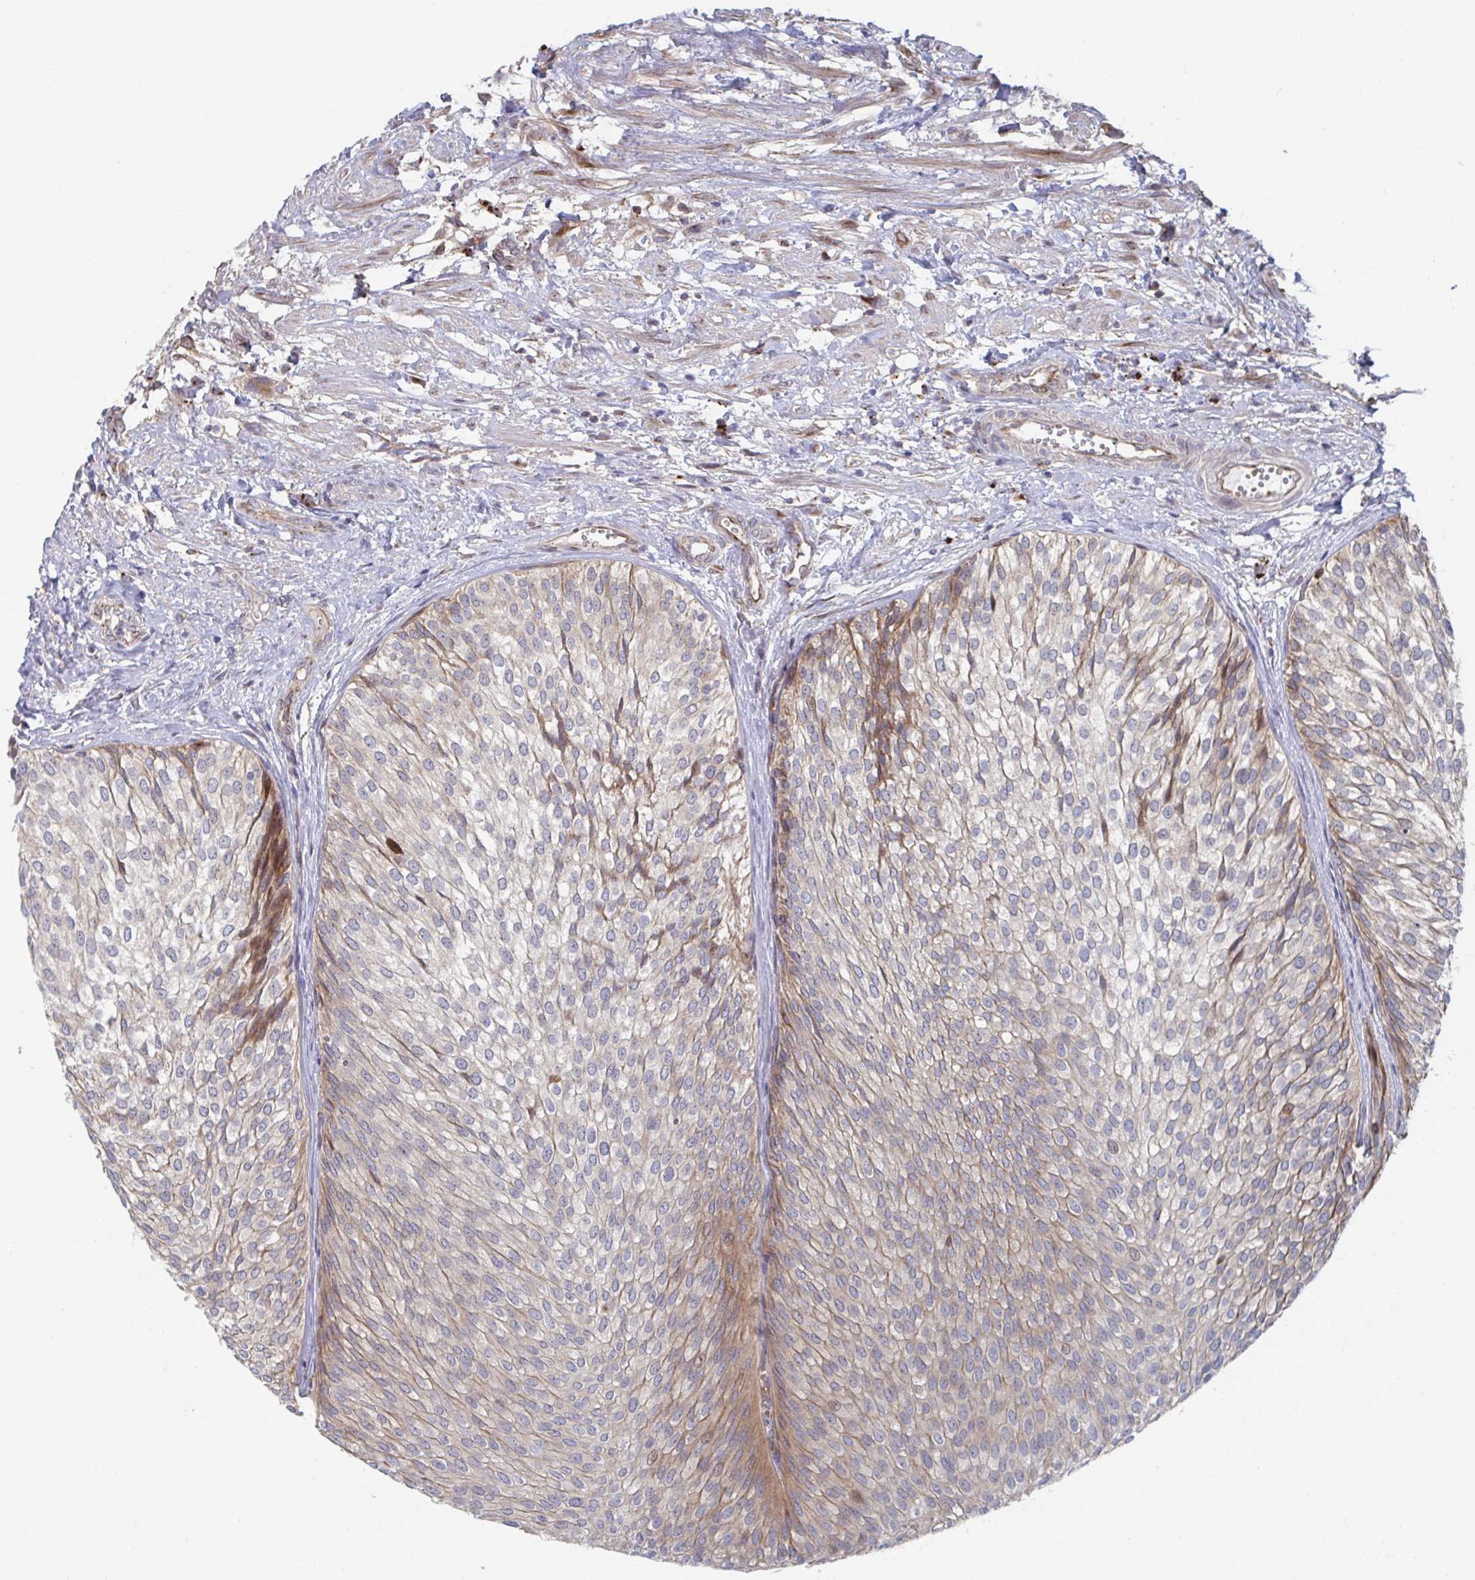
{"staining": {"intensity": "moderate", "quantity": "<25%", "location": "cytoplasmic/membranous"}, "tissue": "urothelial cancer", "cell_type": "Tumor cells", "image_type": "cancer", "snomed": [{"axis": "morphology", "description": "Urothelial carcinoma, Low grade"}, {"axis": "topography", "description": "Urinary bladder"}], "caption": "IHC (DAB) staining of human urothelial cancer displays moderate cytoplasmic/membranous protein staining in approximately <25% of tumor cells.", "gene": "FJX1", "patient": {"sex": "male", "age": 91}}